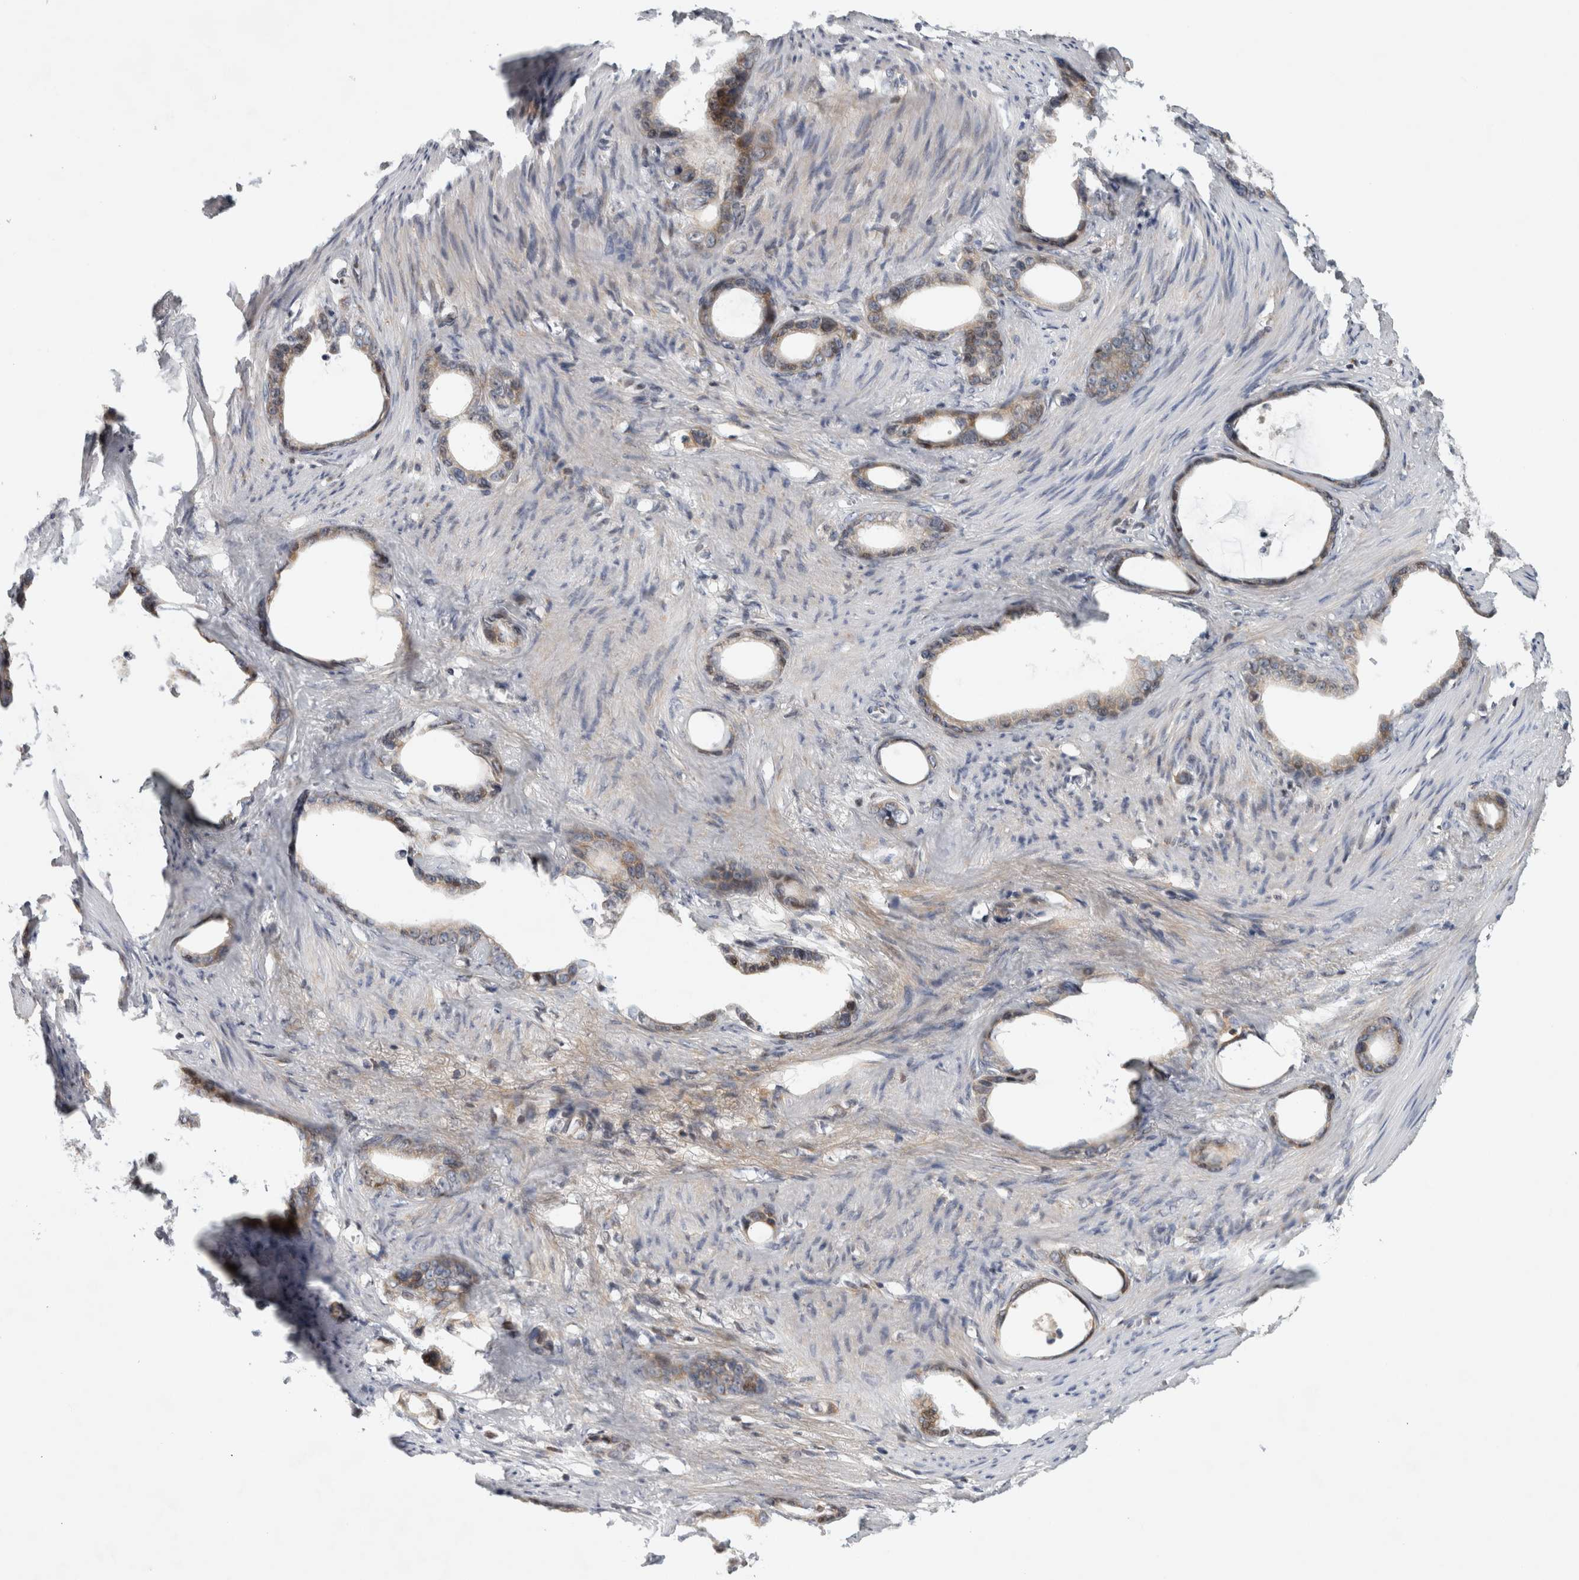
{"staining": {"intensity": "weak", "quantity": "25%-75%", "location": "cytoplasmic/membranous"}, "tissue": "stomach cancer", "cell_type": "Tumor cells", "image_type": "cancer", "snomed": [{"axis": "morphology", "description": "Adenocarcinoma, NOS"}, {"axis": "topography", "description": "Stomach"}], "caption": "A low amount of weak cytoplasmic/membranous positivity is identified in about 25%-75% of tumor cells in stomach adenocarcinoma tissue.", "gene": "RBM48", "patient": {"sex": "female", "age": 75}}